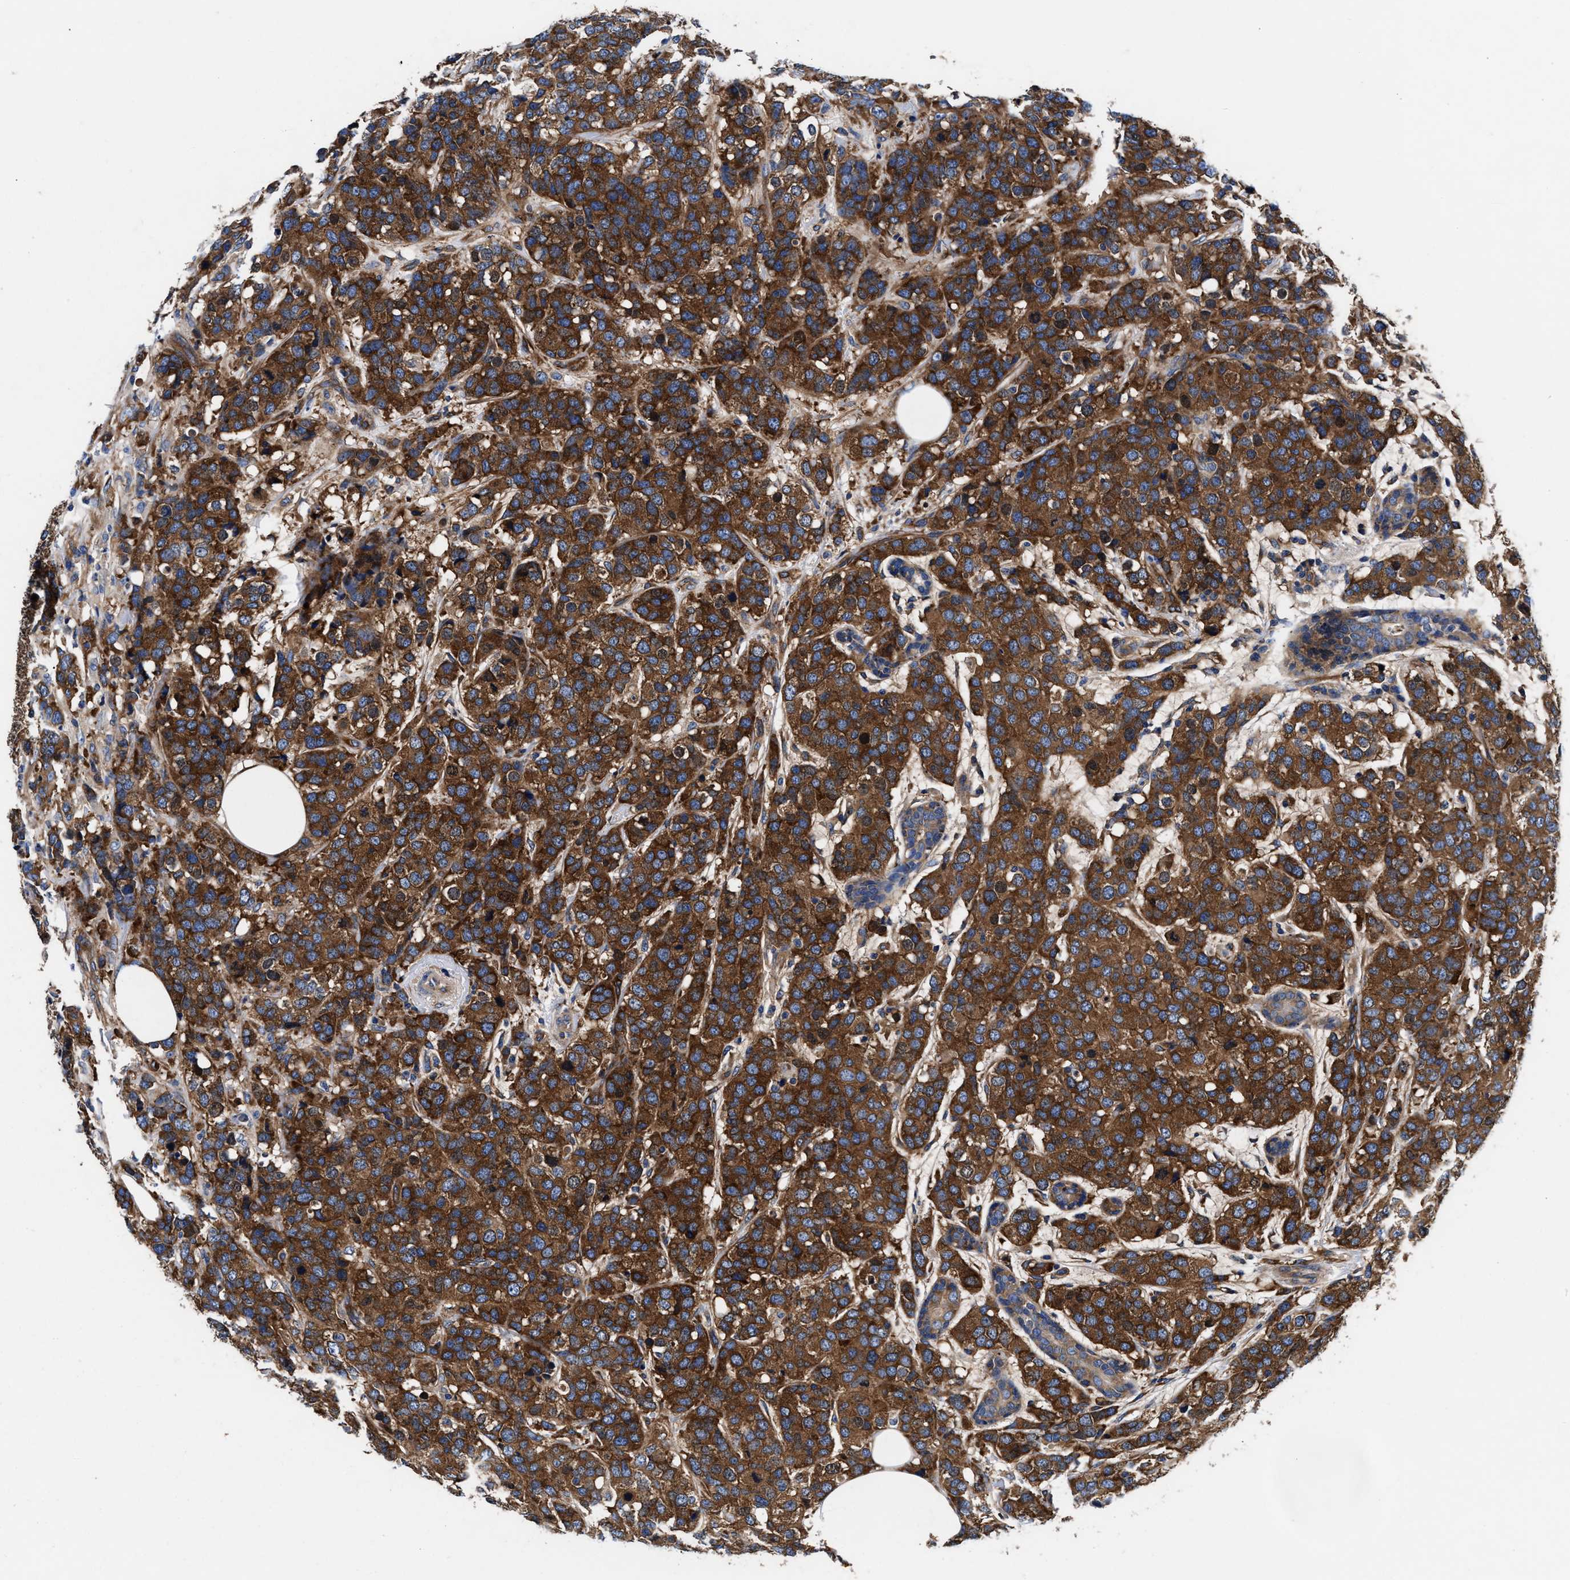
{"staining": {"intensity": "strong", "quantity": ">75%", "location": "cytoplasmic/membranous"}, "tissue": "breast cancer", "cell_type": "Tumor cells", "image_type": "cancer", "snomed": [{"axis": "morphology", "description": "Lobular carcinoma"}, {"axis": "topography", "description": "Breast"}], "caption": "This micrograph exhibits IHC staining of human breast cancer, with high strong cytoplasmic/membranous staining in approximately >75% of tumor cells.", "gene": "SH3GL1", "patient": {"sex": "female", "age": 59}}